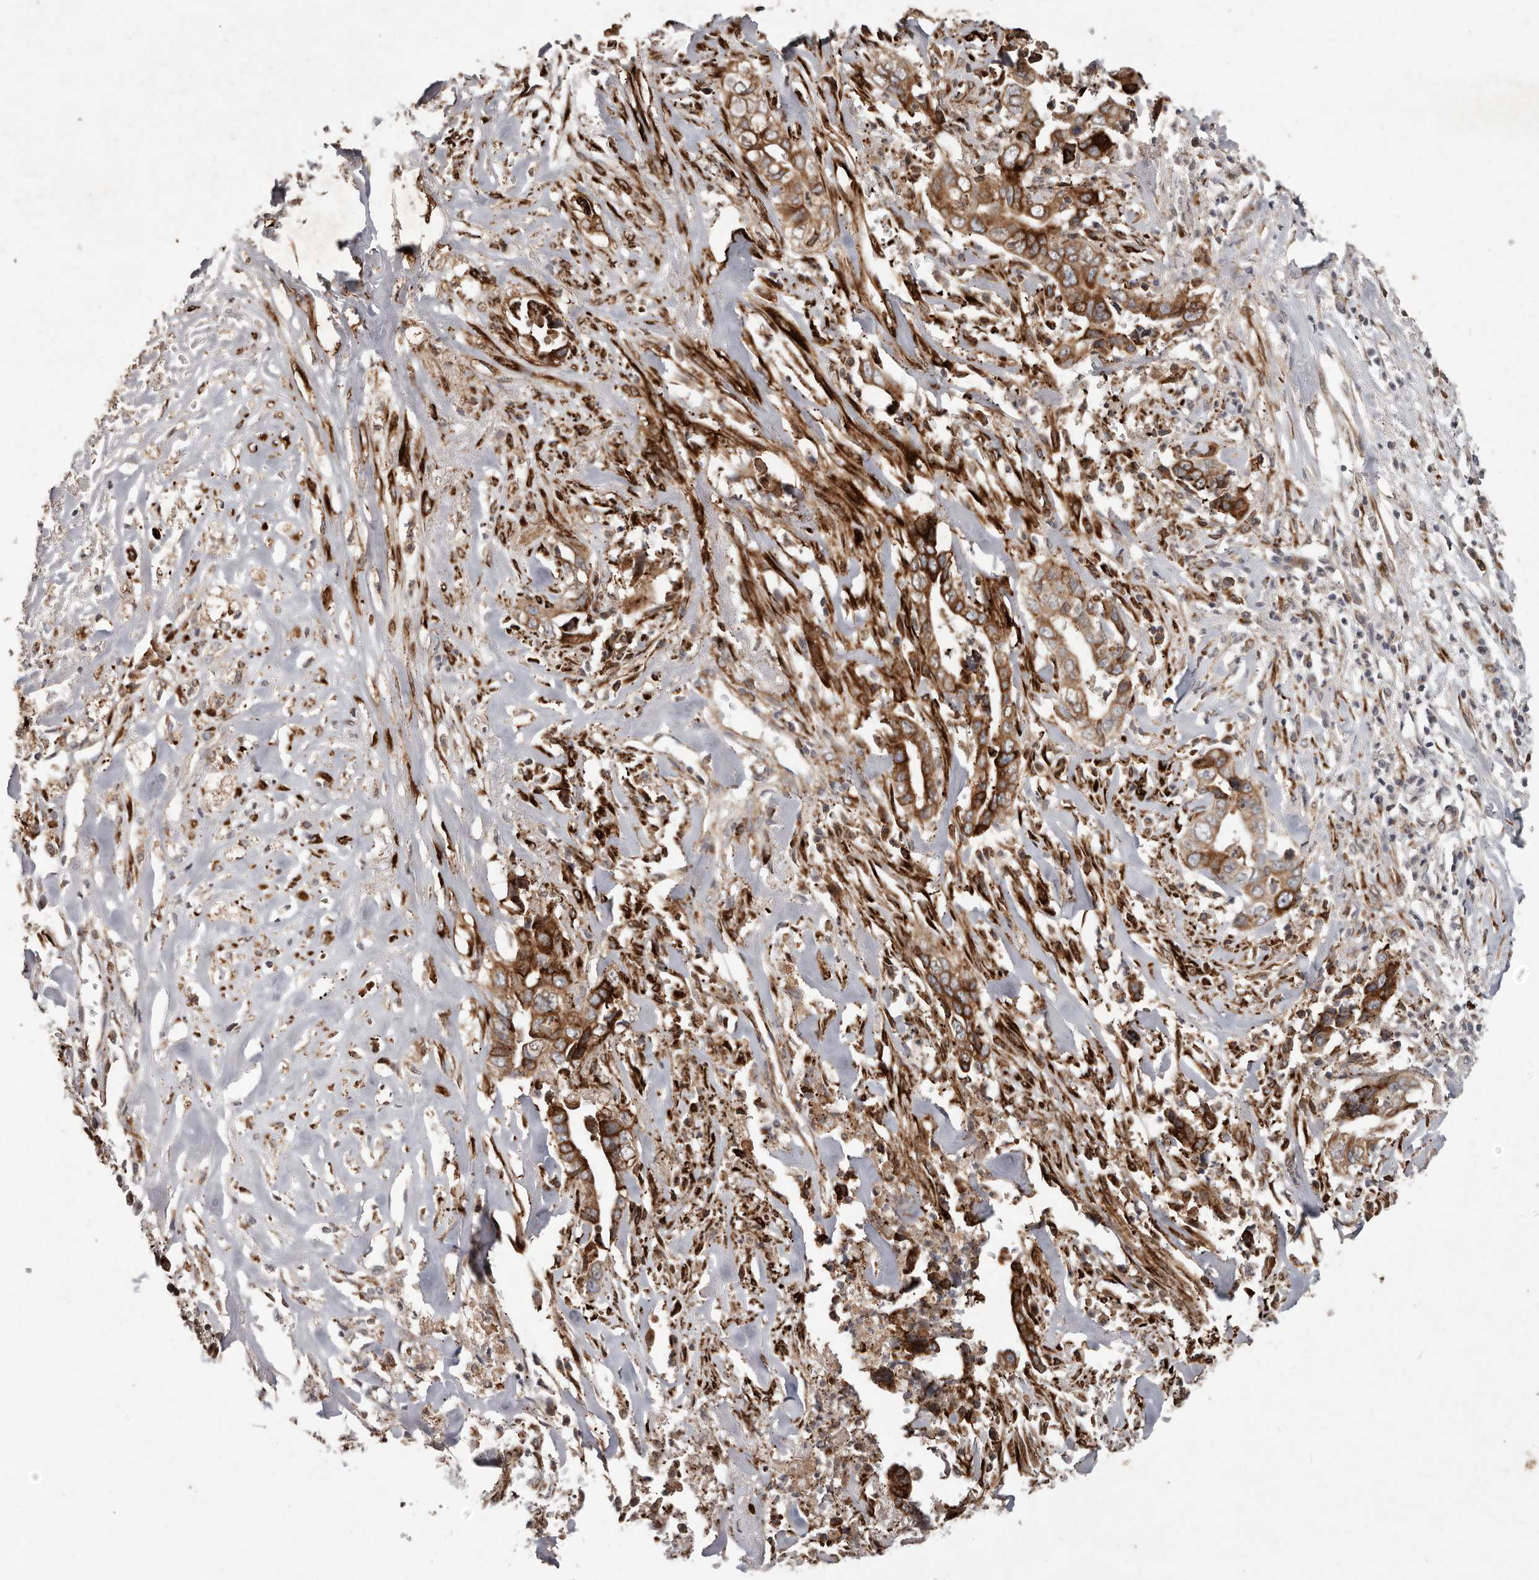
{"staining": {"intensity": "moderate", "quantity": ">75%", "location": "cytoplasmic/membranous"}, "tissue": "liver cancer", "cell_type": "Tumor cells", "image_type": "cancer", "snomed": [{"axis": "morphology", "description": "Cholangiocarcinoma"}, {"axis": "topography", "description": "Liver"}], "caption": "Human liver cancer stained for a protein (brown) demonstrates moderate cytoplasmic/membranous positive expression in about >75% of tumor cells.", "gene": "PLOD2", "patient": {"sex": "female", "age": 79}}